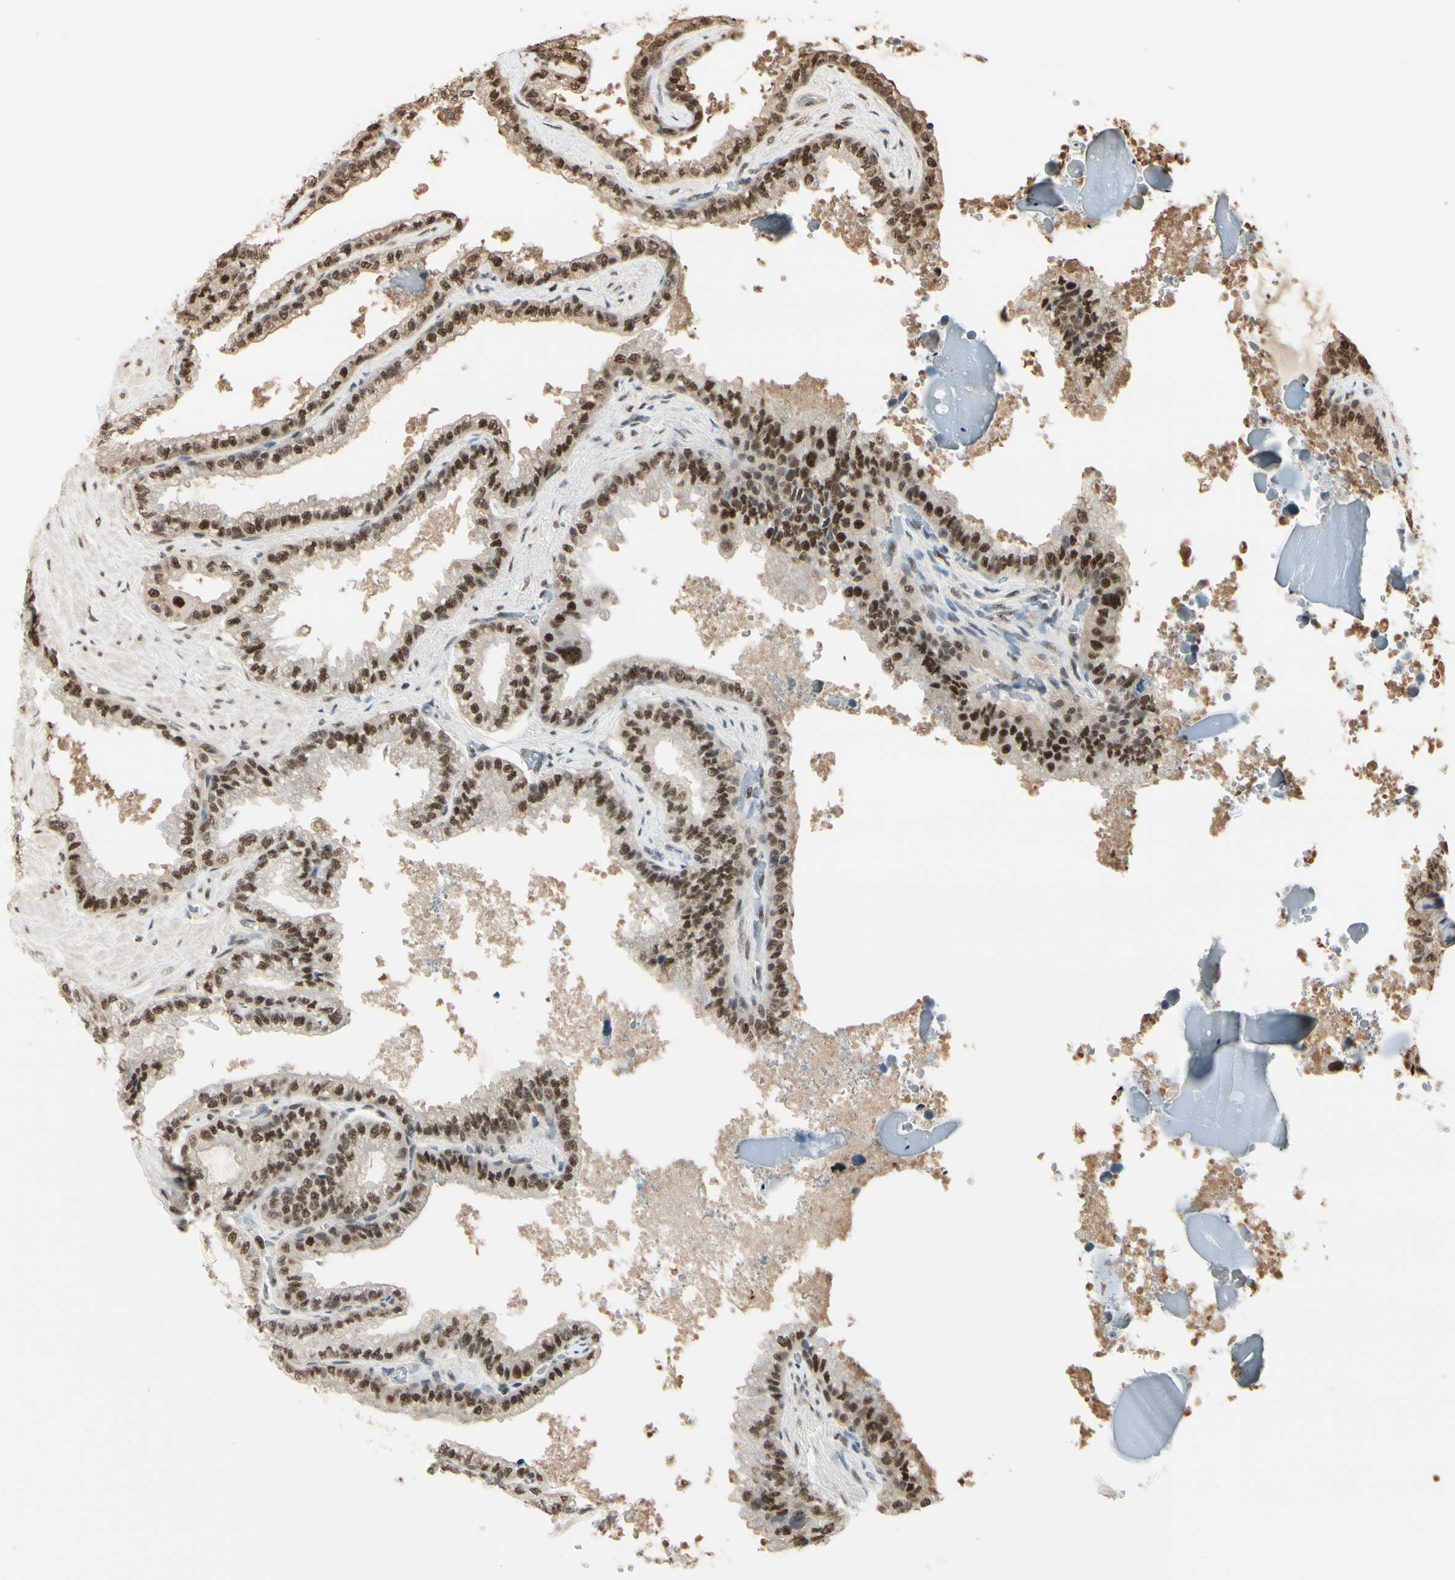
{"staining": {"intensity": "strong", "quantity": ">75%", "location": "nuclear"}, "tissue": "seminal vesicle", "cell_type": "Glandular cells", "image_type": "normal", "snomed": [{"axis": "morphology", "description": "Normal tissue, NOS"}, {"axis": "topography", "description": "Seminal veicle"}], "caption": "Immunohistochemical staining of normal human seminal vesicle shows high levels of strong nuclear positivity in approximately >75% of glandular cells.", "gene": "HSF1", "patient": {"sex": "male", "age": 46}}